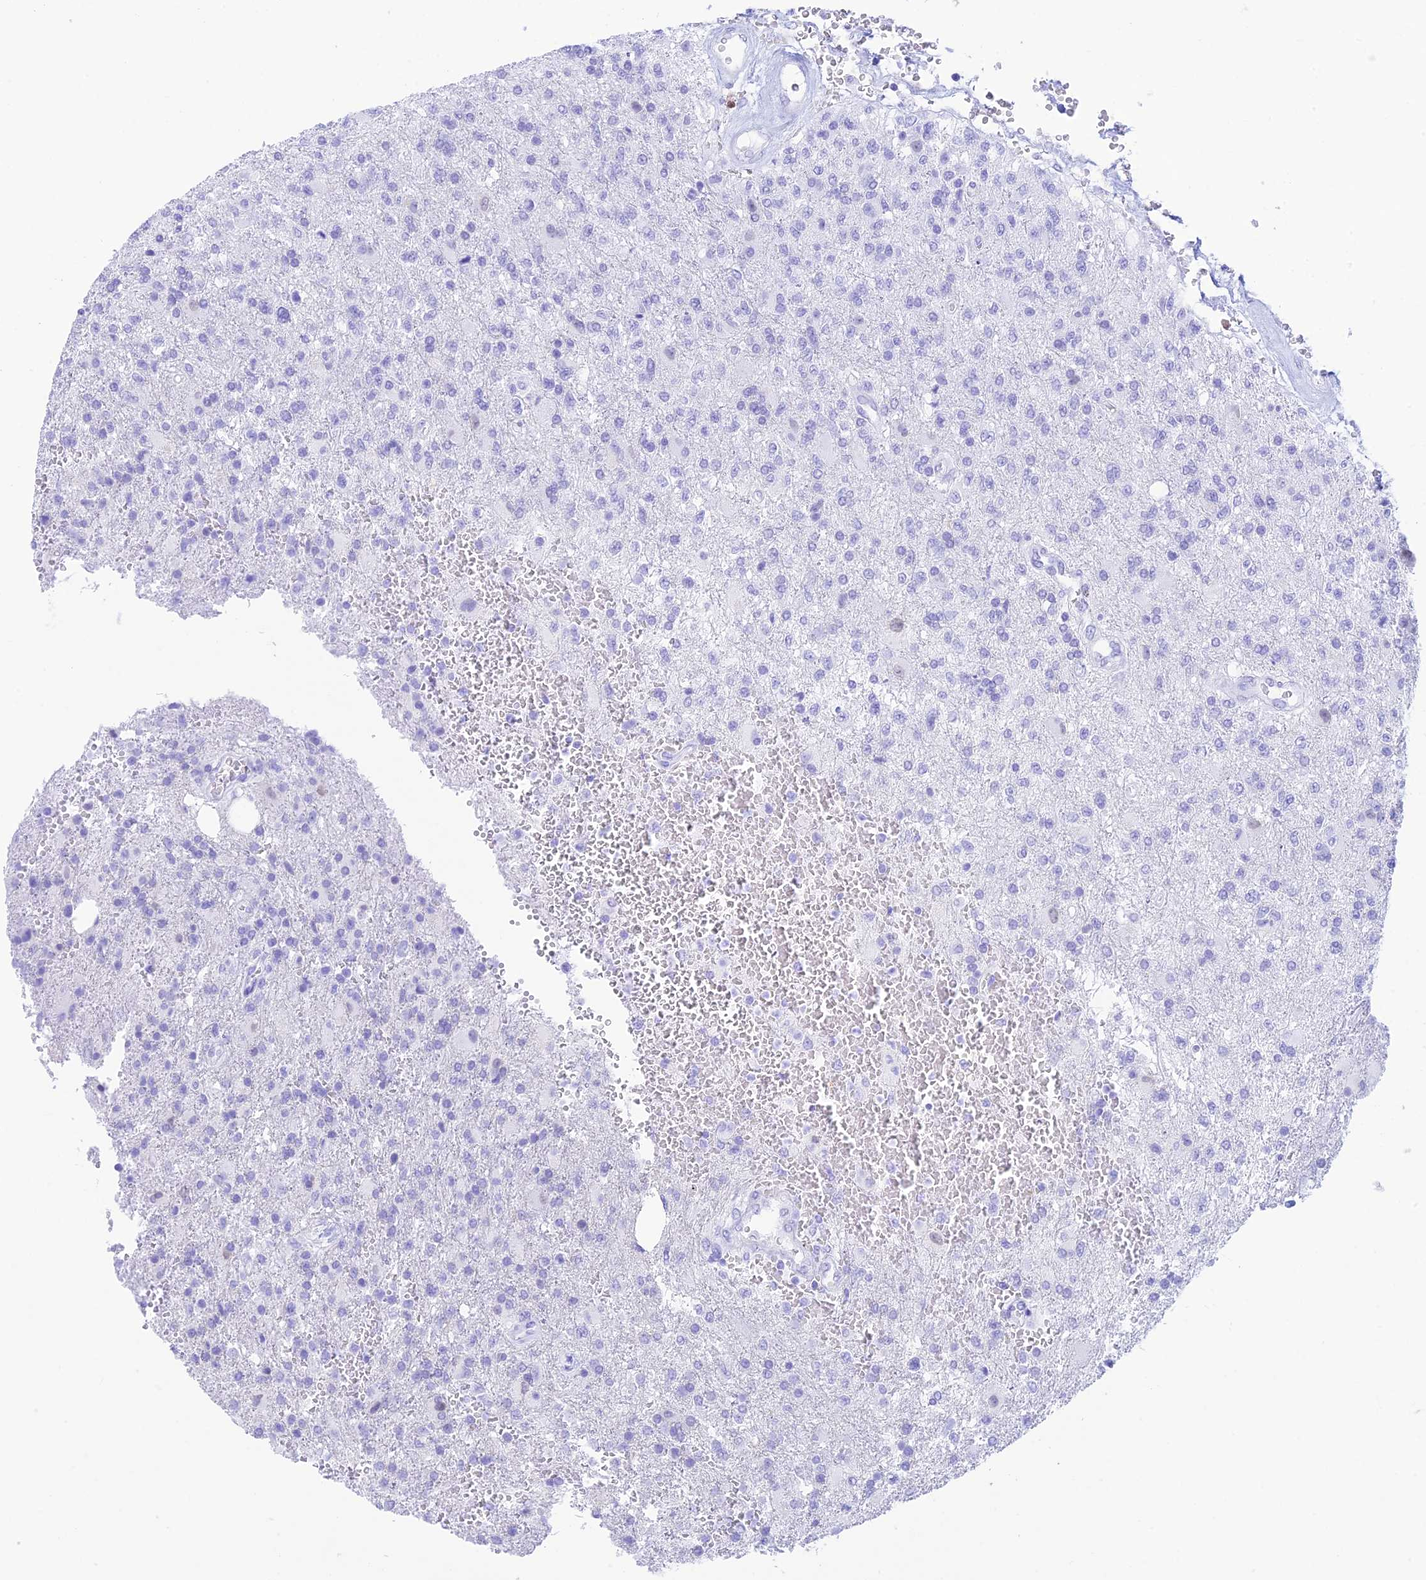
{"staining": {"intensity": "negative", "quantity": "none", "location": "none"}, "tissue": "glioma", "cell_type": "Tumor cells", "image_type": "cancer", "snomed": [{"axis": "morphology", "description": "Glioma, malignant, High grade"}, {"axis": "topography", "description": "Brain"}], "caption": "Immunohistochemistry (IHC) micrograph of neoplastic tissue: human glioma stained with DAB exhibits no significant protein expression in tumor cells.", "gene": "ST8SIA5", "patient": {"sex": "male", "age": 56}}